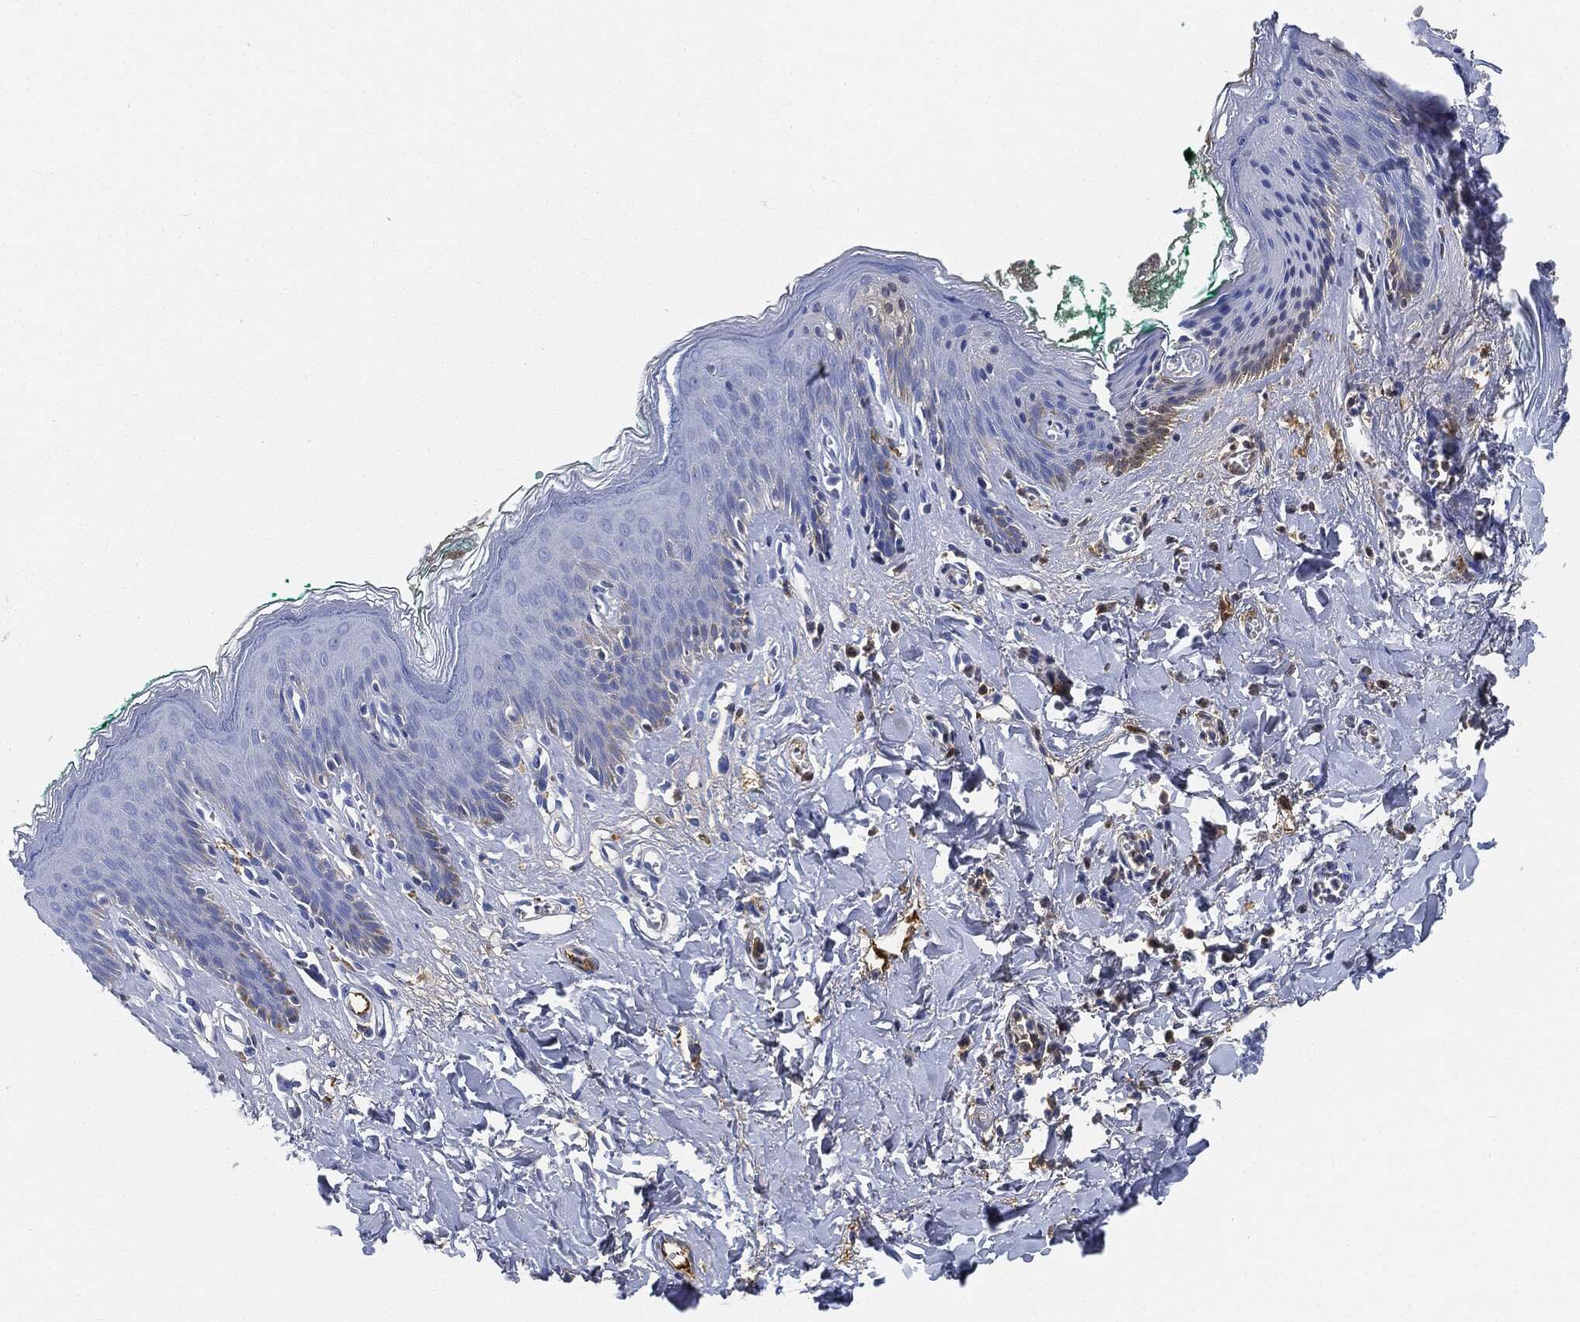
{"staining": {"intensity": "negative", "quantity": "none", "location": "none"}, "tissue": "skin", "cell_type": "Epidermal cells", "image_type": "normal", "snomed": [{"axis": "morphology", "description": "Normal tissue, NOS"}, {"axis": "topography", "description": "Vulva"}], "caption": "Immunohistochemistry of benign human skin shows no positivity in epidermal cells.", "gene": "IGLV6", "patient": {"sex": "female", "age": 66}}